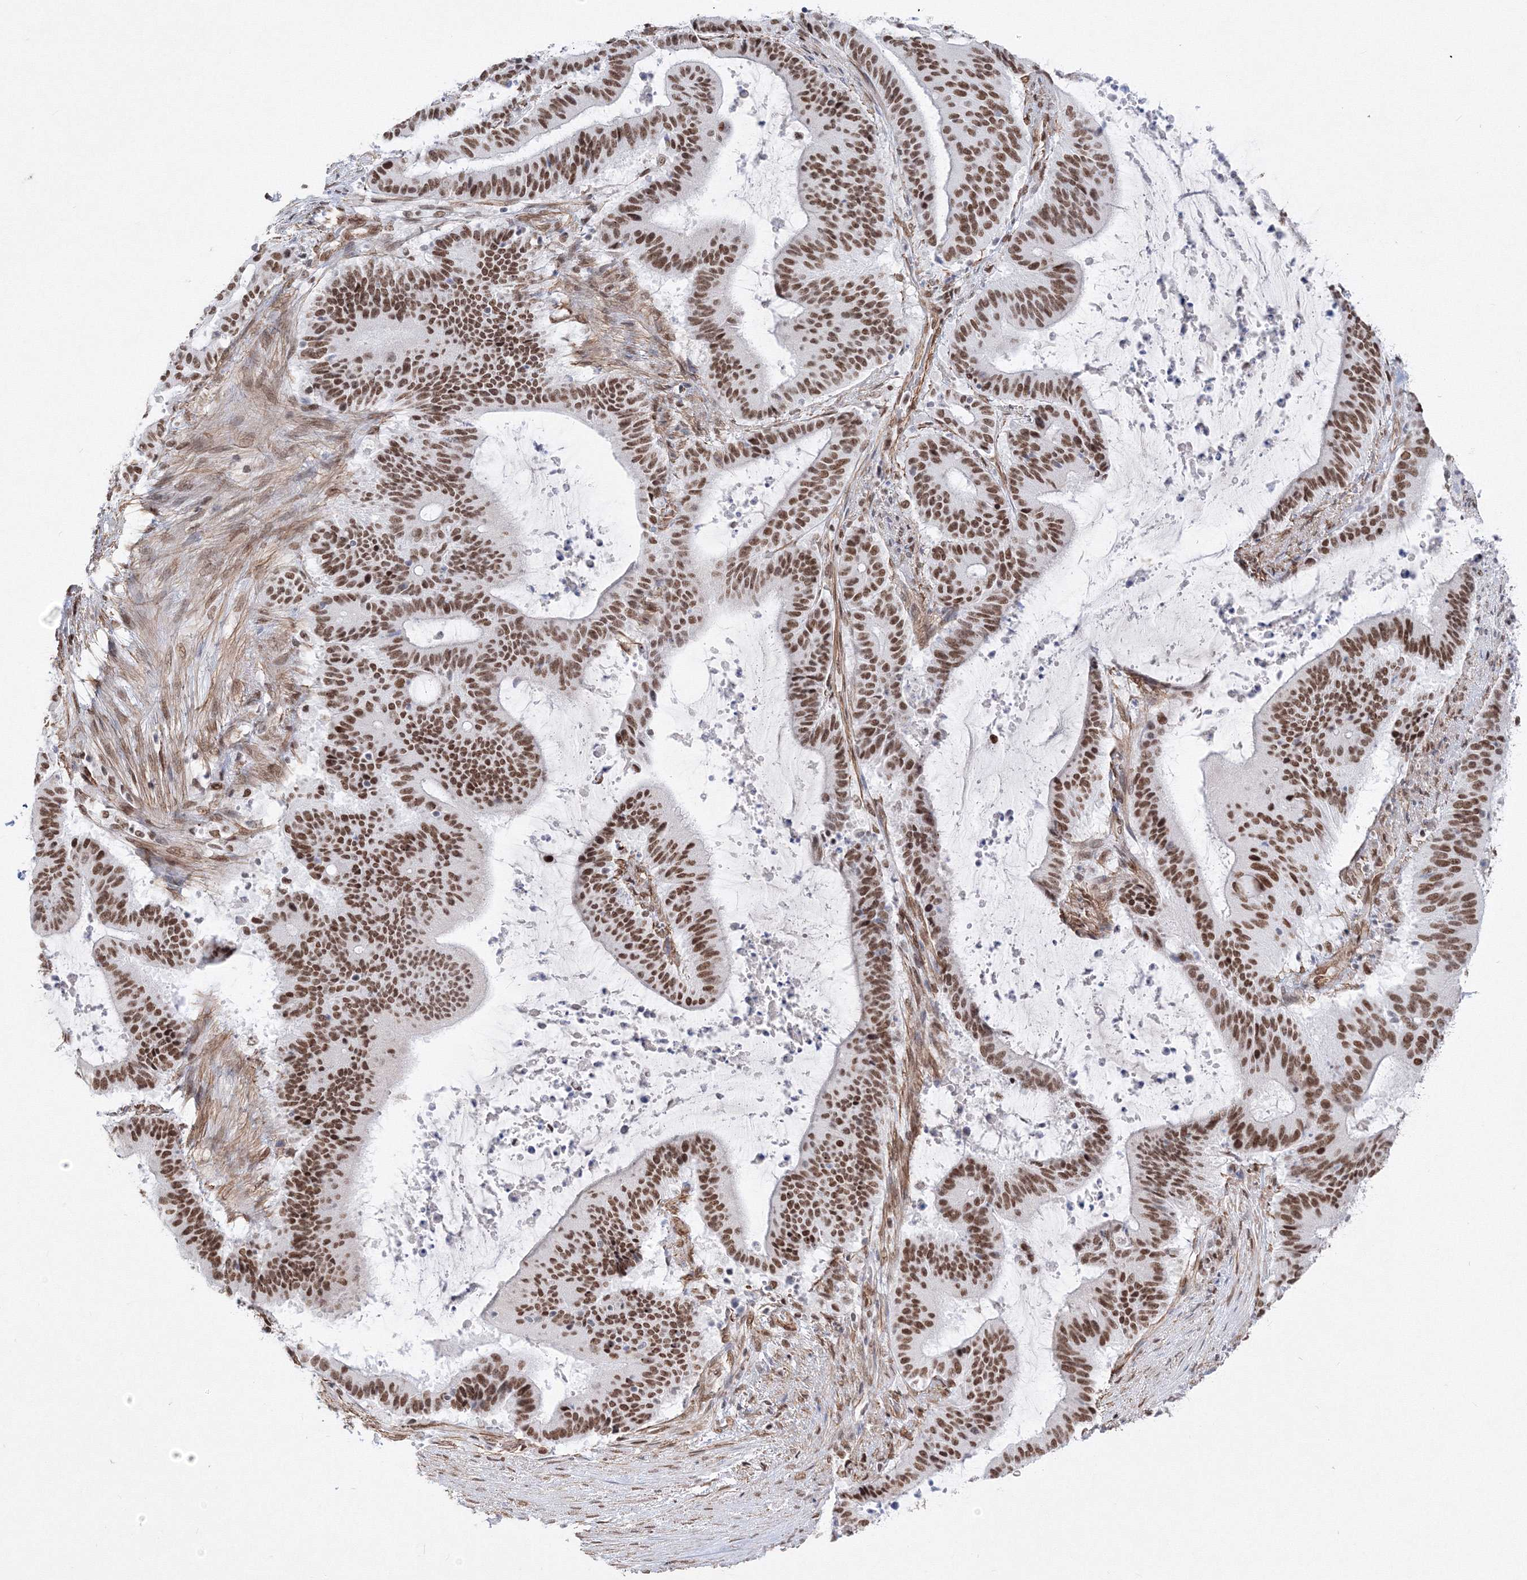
{"staining": {"intensity": "moderate", "quantity": ">75%", "location": "nuclear"}, "tissue": "liver cancer", "cell_type": "Tumor cells", "image_type": "cancer", "snomed": [{"axis": "morphology", "description": "Normal tissue, NOS"}, {"axis": "morphology", "description": "Cholangiocarcinoma"}, {"axis": "topography", "description": "Liver"}, {"axis": "topography", "description": "Peripheral nerve tissue"}], "caption": "Human liver cancer (cholangiocarcinoma) stained with a brown dye displays moderate nuclear positive expression in approximately >75% of tumor cells.", "gene": "ZNF638", "patient": {"sex": "female", "age": 73}}